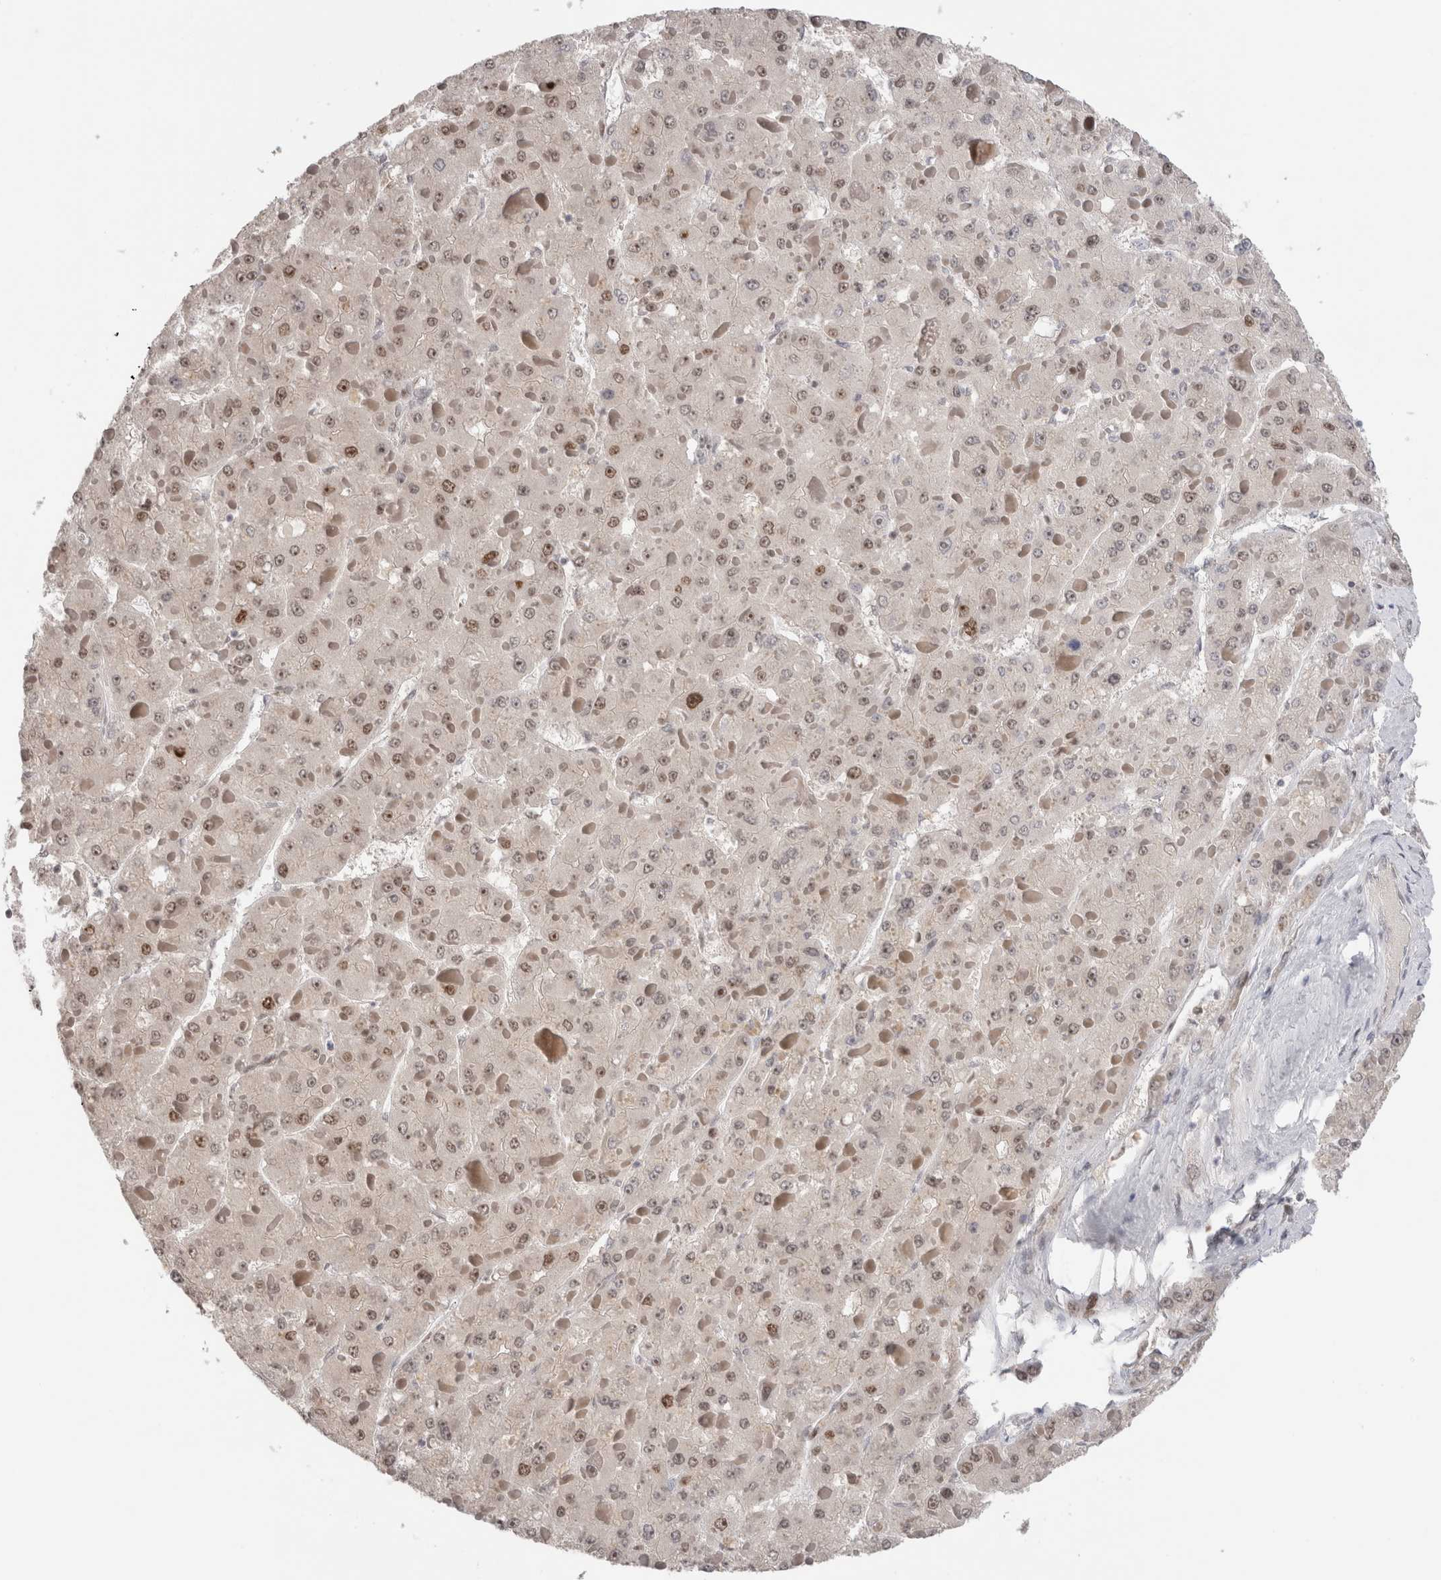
{"staining": {"intensity": "weak", "quantity": ">75%", "location": "nuclear"}, "tissue": "liver cancer", "cell_type": "Tumor cells", "image_type": "cancer", "snomed": [{"axis": "morphology", "description": "Carcinoma, Hepatocellular, NOS"}, {"axis": "topography", "description": "Liver"}], "caption": "About >75% of tumor cells in human liver cancer display weak nuclear protein positivity as visualized by brown immunohistochemical staining.", "gene": "ZNF521", "patient": {"sex": "female", "age": 73}}